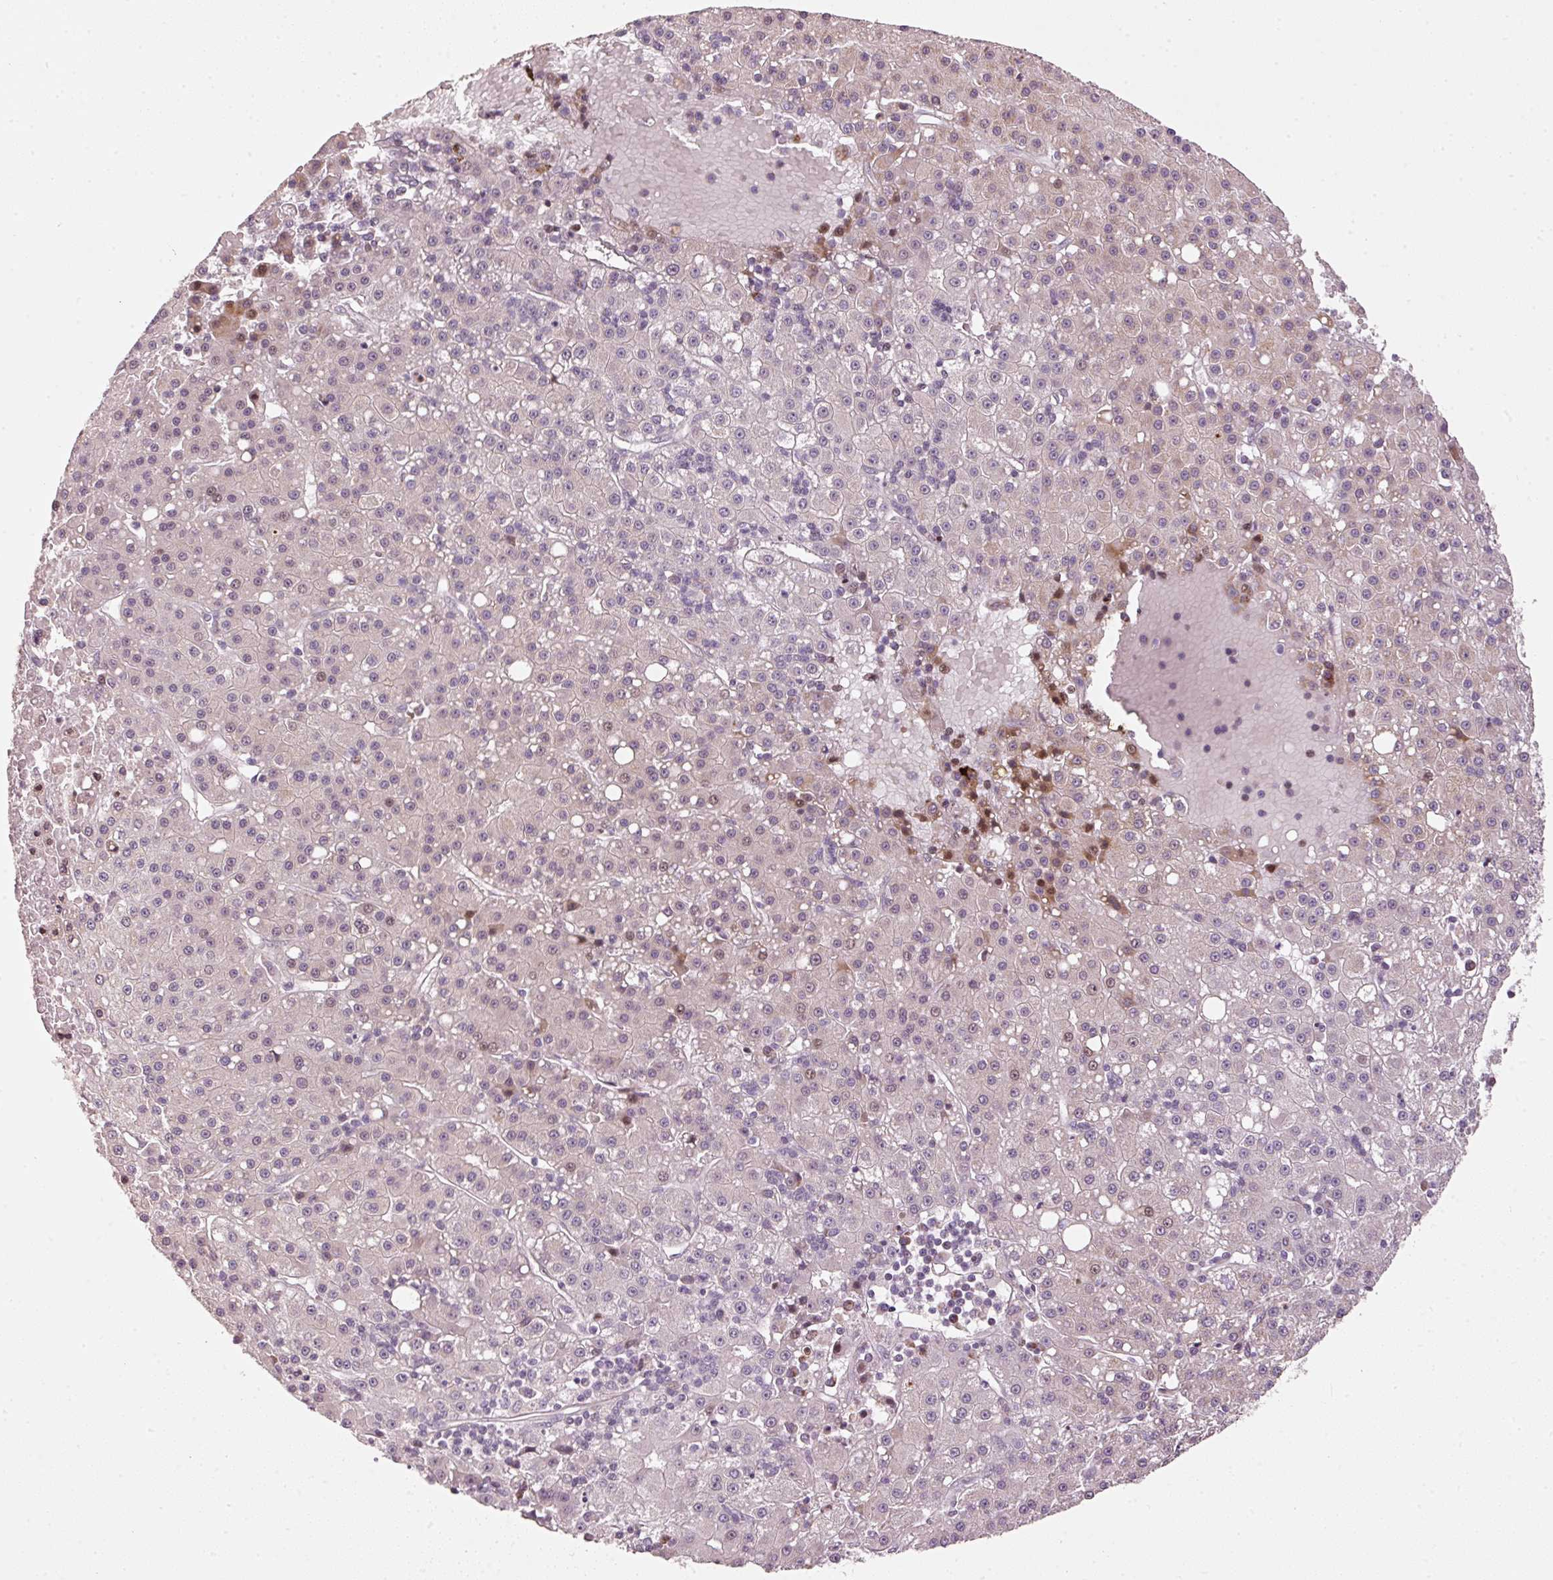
{"staining": {"intensity": "negative", "quantity": "none", "location": "none"}, "tissue": "liver cancer", "cell_type": "Tumor cells", "image_type": "cancer", "snomed": [{"axis": "morphology", "description": "Carcinoma, Hepatocellular, NOS"}, {"axis": "topography", "description": "Liver"}], "caption": "Tumor cells are negative for protein expression in human liver hepatocellular carcinoma.", "gene": "TOB2", "patient": {"sex": "male", "age": 76}}